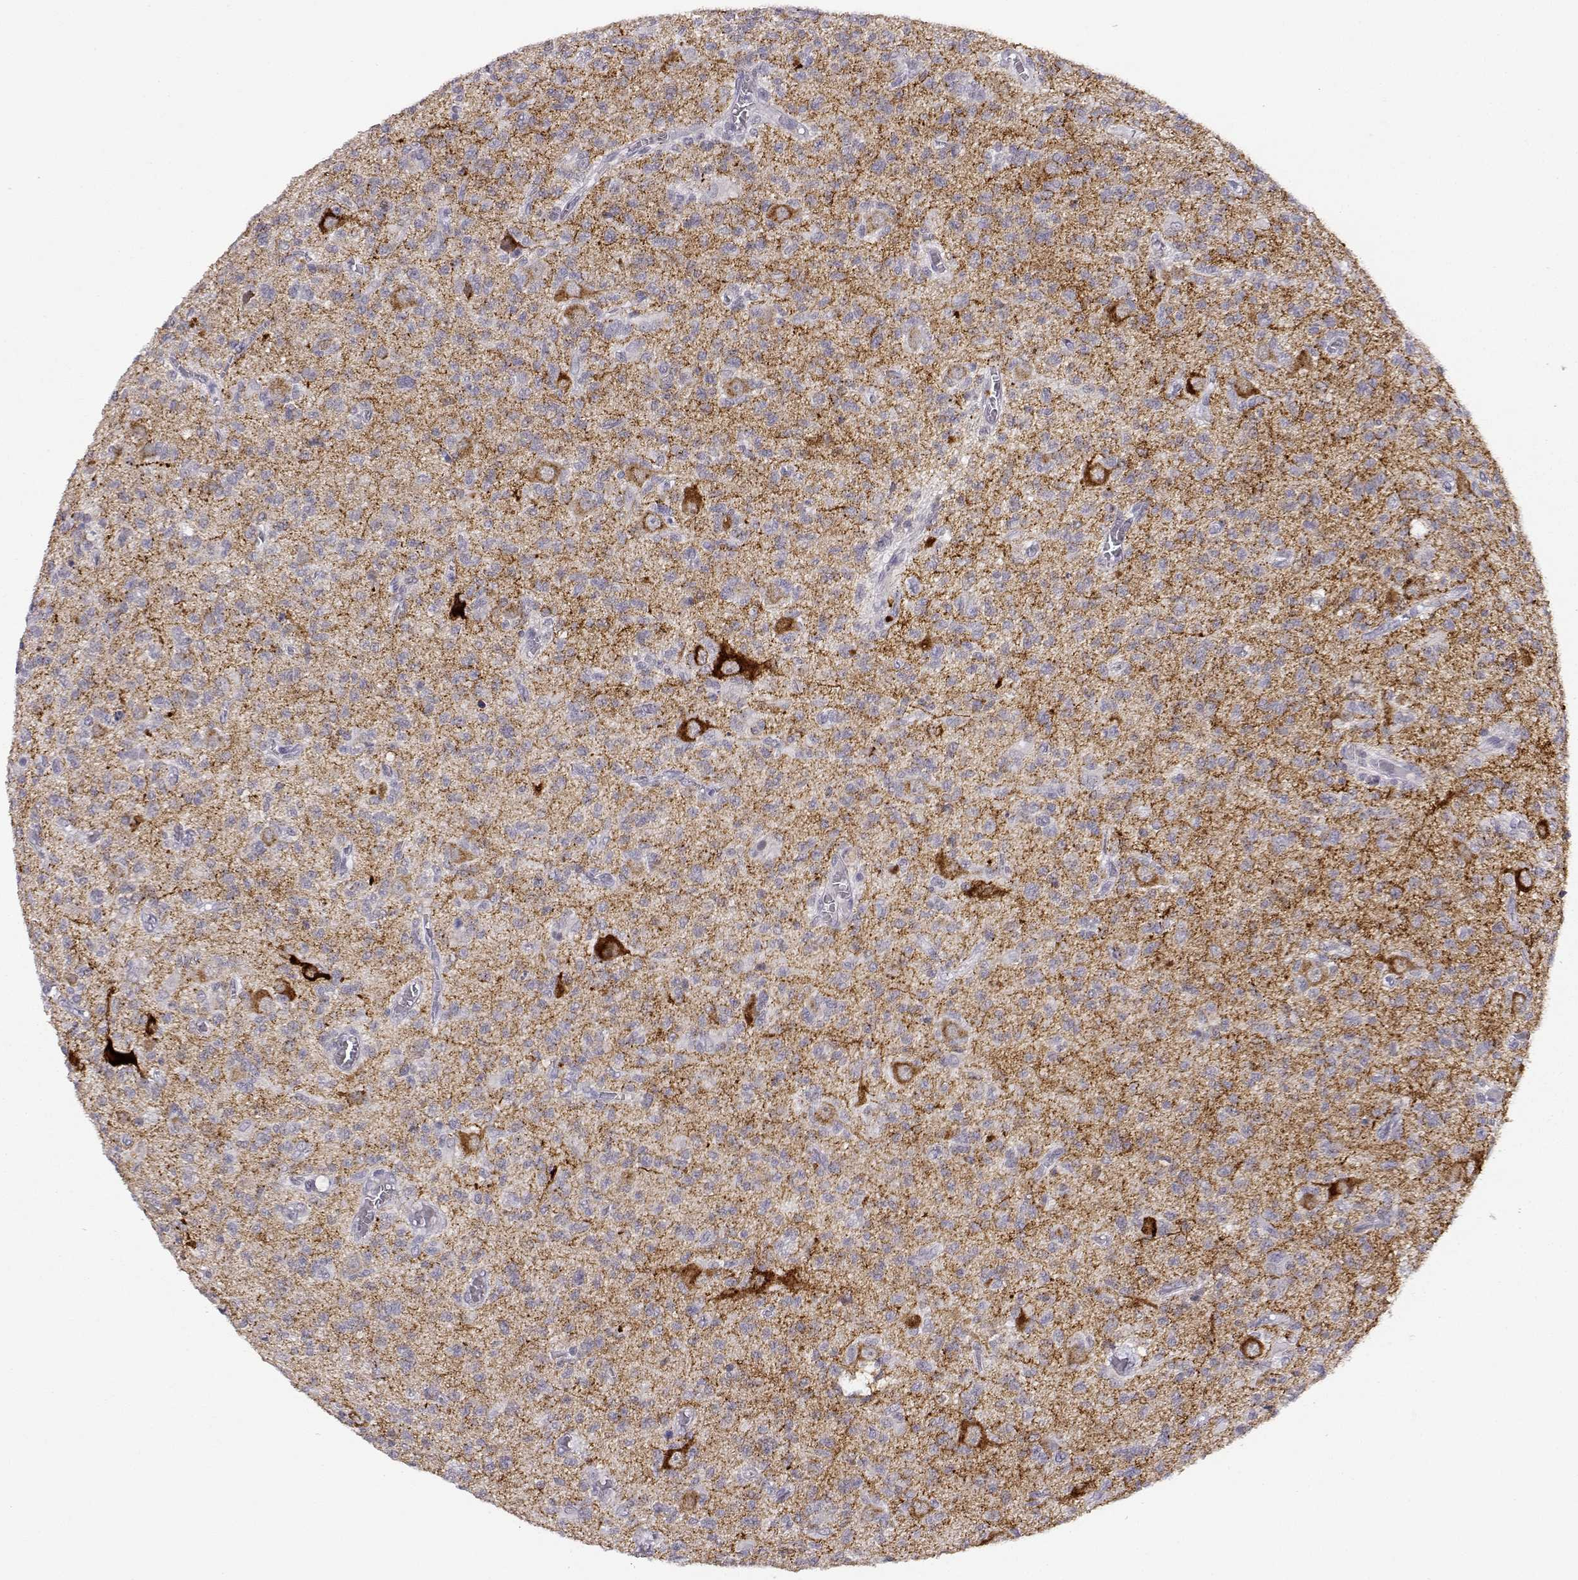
{"staining": {"intensity": "negative", "quantity": "none", "location": "none"}, "tissue": "glioma", "cell_type": "Tumor cells", "image_type": "cancer", "snomed": [{"axis": "morphology", "description": "Glioma, malignant, Low grade"}, {"axis": "topography", "description": "Brain"}], "caption": "Immunohistochemical staining of malignant glioma (low-grade) exhibits no significant positivity in tumor cells.", "gene": "VGF", "patient": {"sex": "male", "age": 64}}